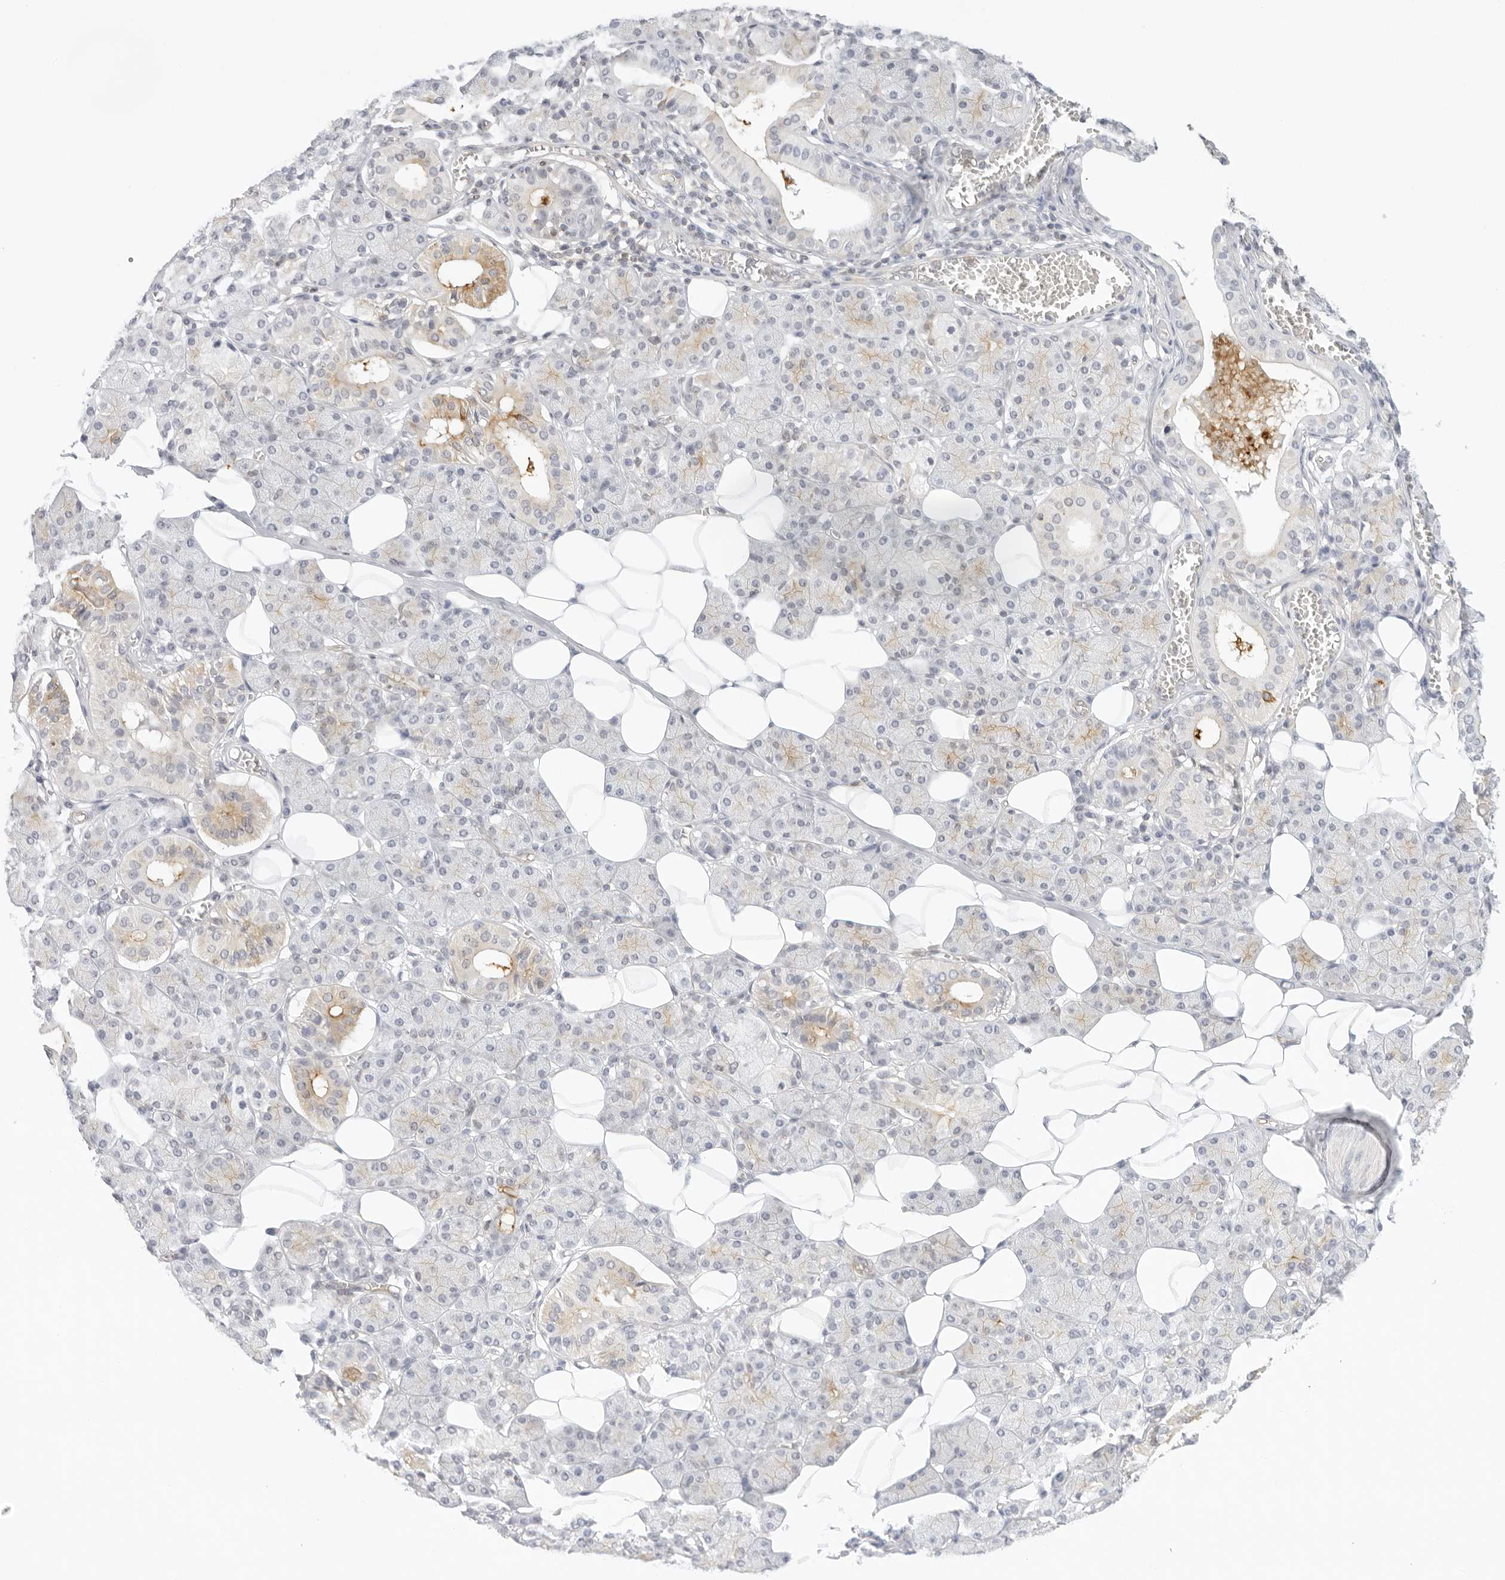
{"staining": {"intensity": "moderate", "quantity": "<25%", "location": "cytoplasmic/membranous"}, "tissue": "salivary gland", "cell_type": "Glandular cells", "image_type": "normal", "snomed": [{"axis": "morphology", "description": "Normal tissue, NOS"}, {"axis": "topography", "description": "Salivary gland"}], "caption": "Glandular cells reveal moderate cytoplasmic/membranous positivity in approximately <25% of cells in normal salivary gland. (IHC, brightfield microscopy, high magnification).", "gene": "OSCP1", "patient": {"sex": "female", "age": 33}}